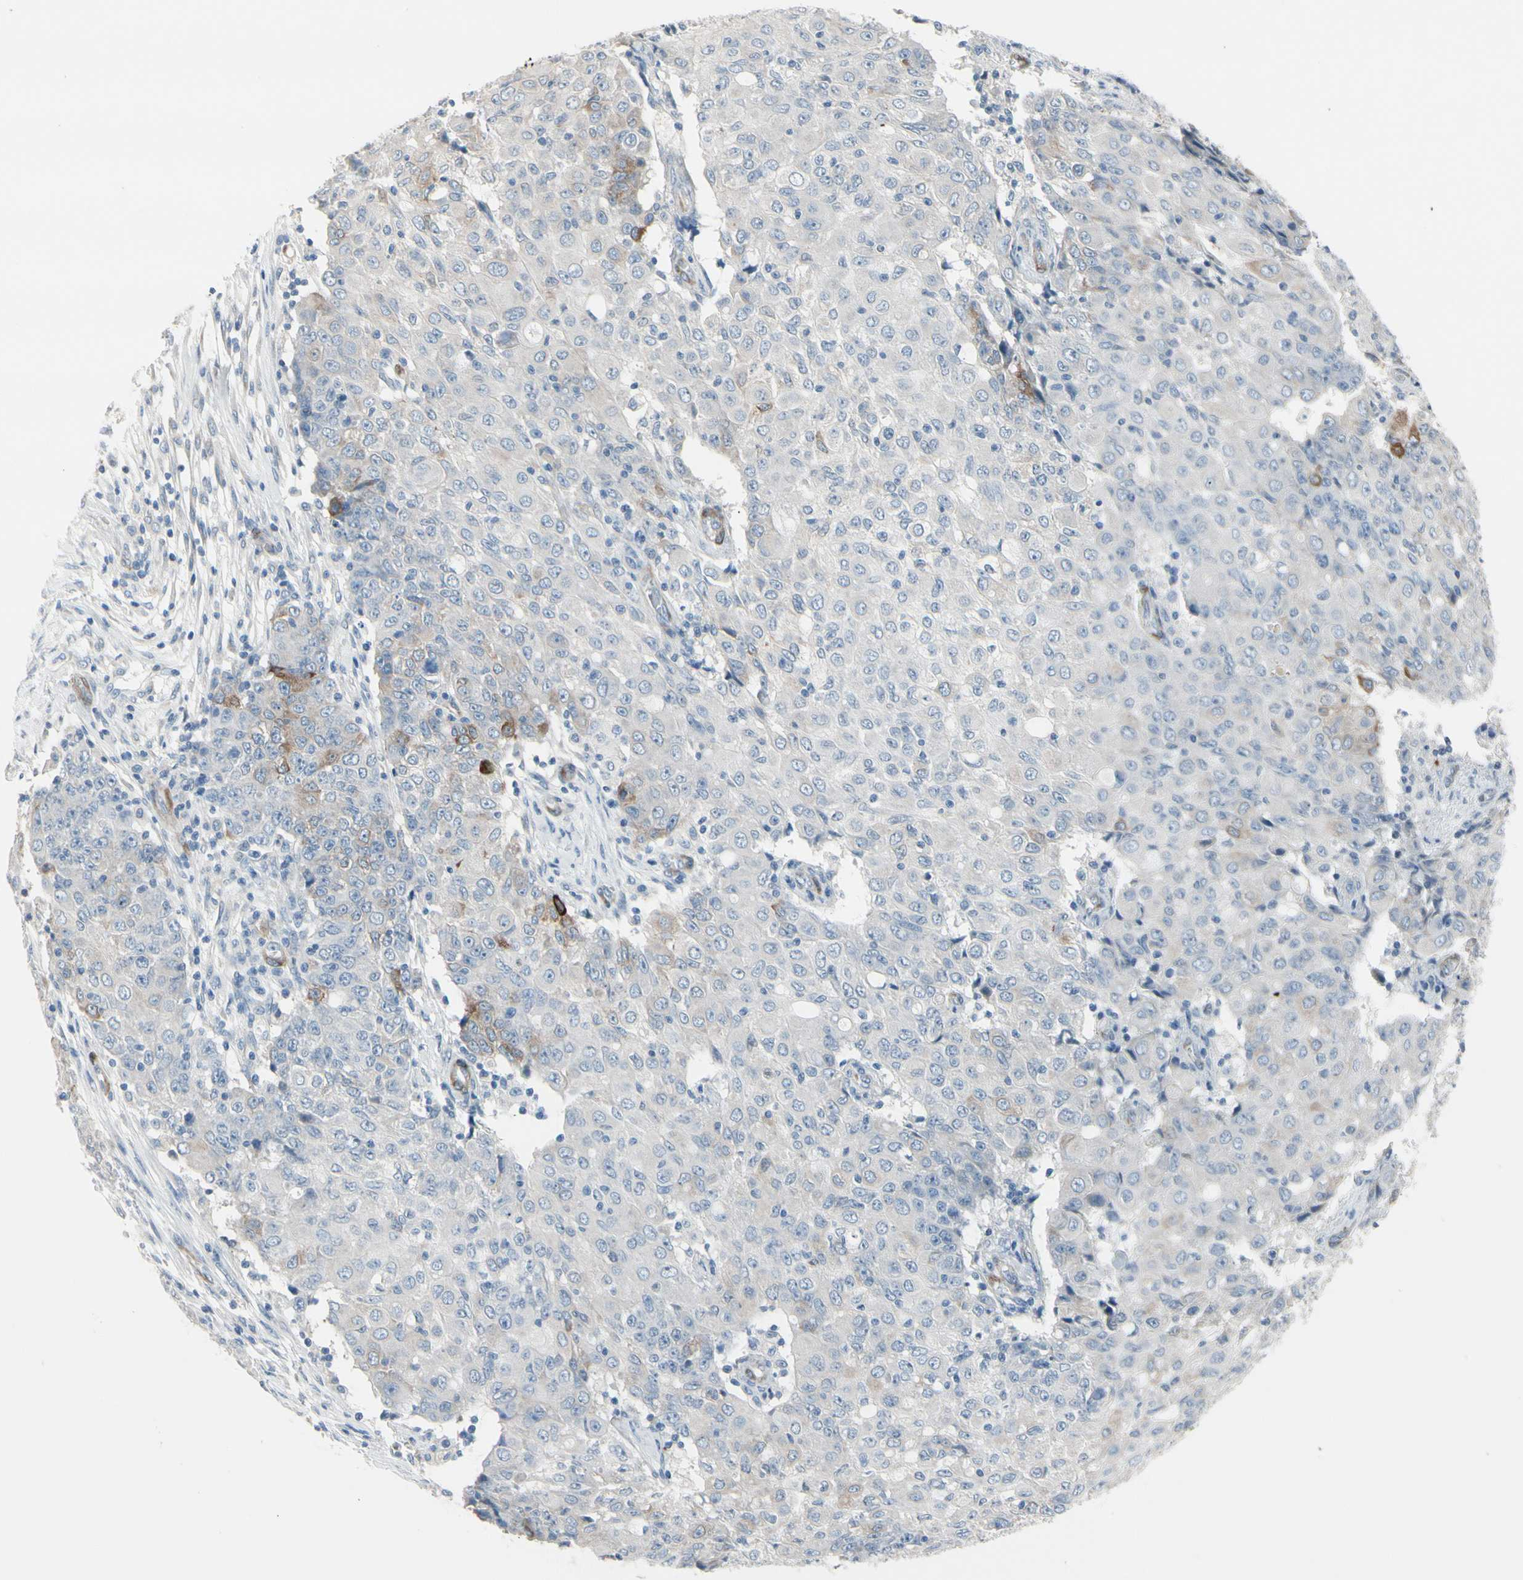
{"staining": {"intensity": "strong", "quantity": "<25%", "location": "cytoplasmic/membranous"}, "tissue": "ovarian cancer", "cell_type": "Tumor cells", "image_type": "cancer", "snomed": [{"axis": "morphology", "description": "Carcinoma, endometroid"}, {"axis": "topography", "description": "Ovary"}], "caption": "This is a micrograph of immunohistochemistry (IHC) staining of ovarian endometroid carcinoma, which shows strong positivity in the cytoplasmic/membranous of tumor cells.", "gene": "MAP2", "patient": {"sex": "female", "age": 42}}